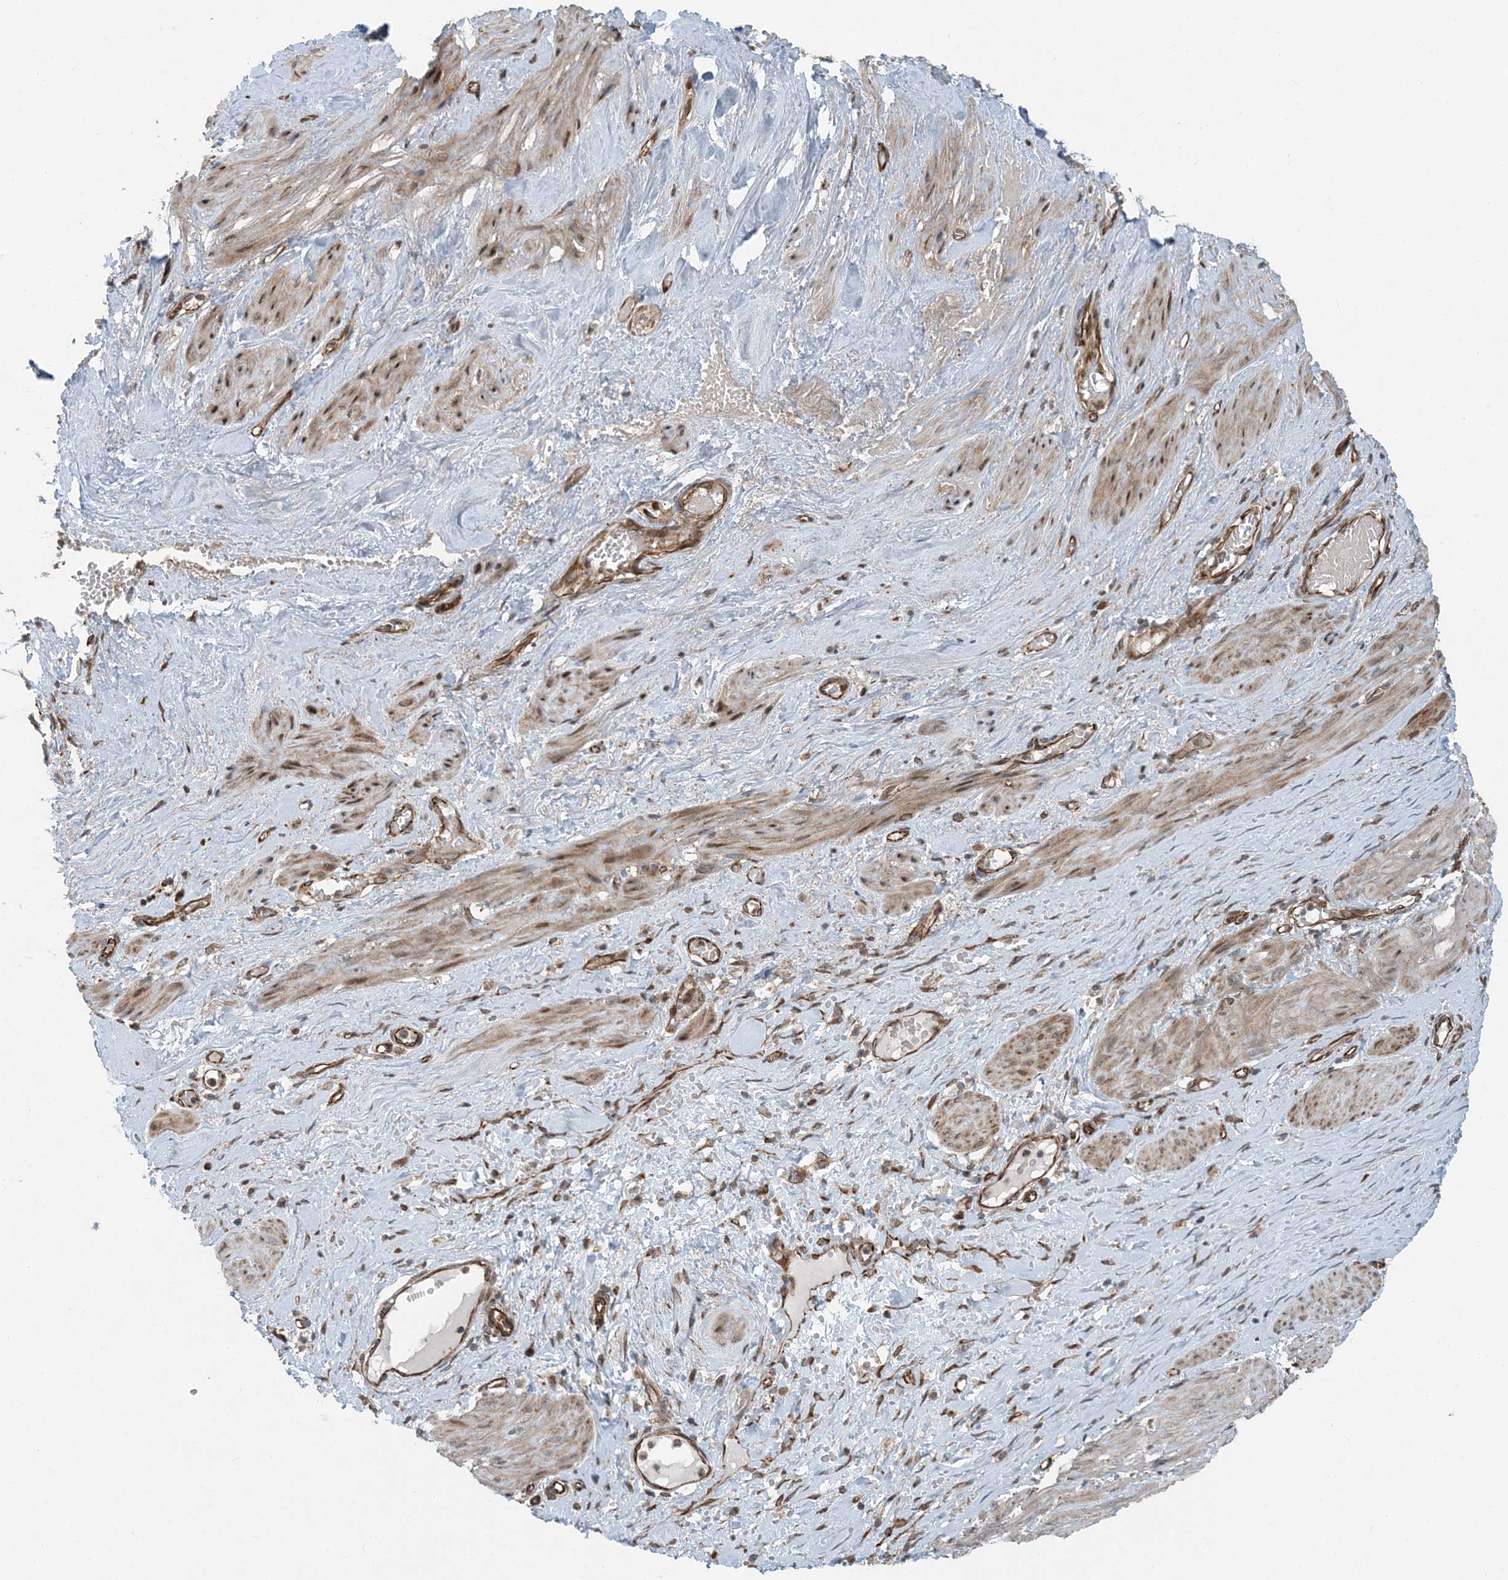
{"staining": {"intensity": "weak", "quantity": ">75%", "location": "cytoplasmic/membranous"}, "tissue": "smooth muscle", "cell_type": "Smooth muscle cells", "image_type": "normal", "snomed": [{"axis": "morphology", "description": "Normal tissue, NOS"}, {"axis": "topography", "description": "Endometrium"}], "caption": "Normal smooth muscle was stained to show a protein in brown. There is low levels of weak cytoplasmic/membranous expression in approximately >75% of smooth muscle cells.", "gene": "EDEM2", "patient": {"sex": "female", "age": 33}}